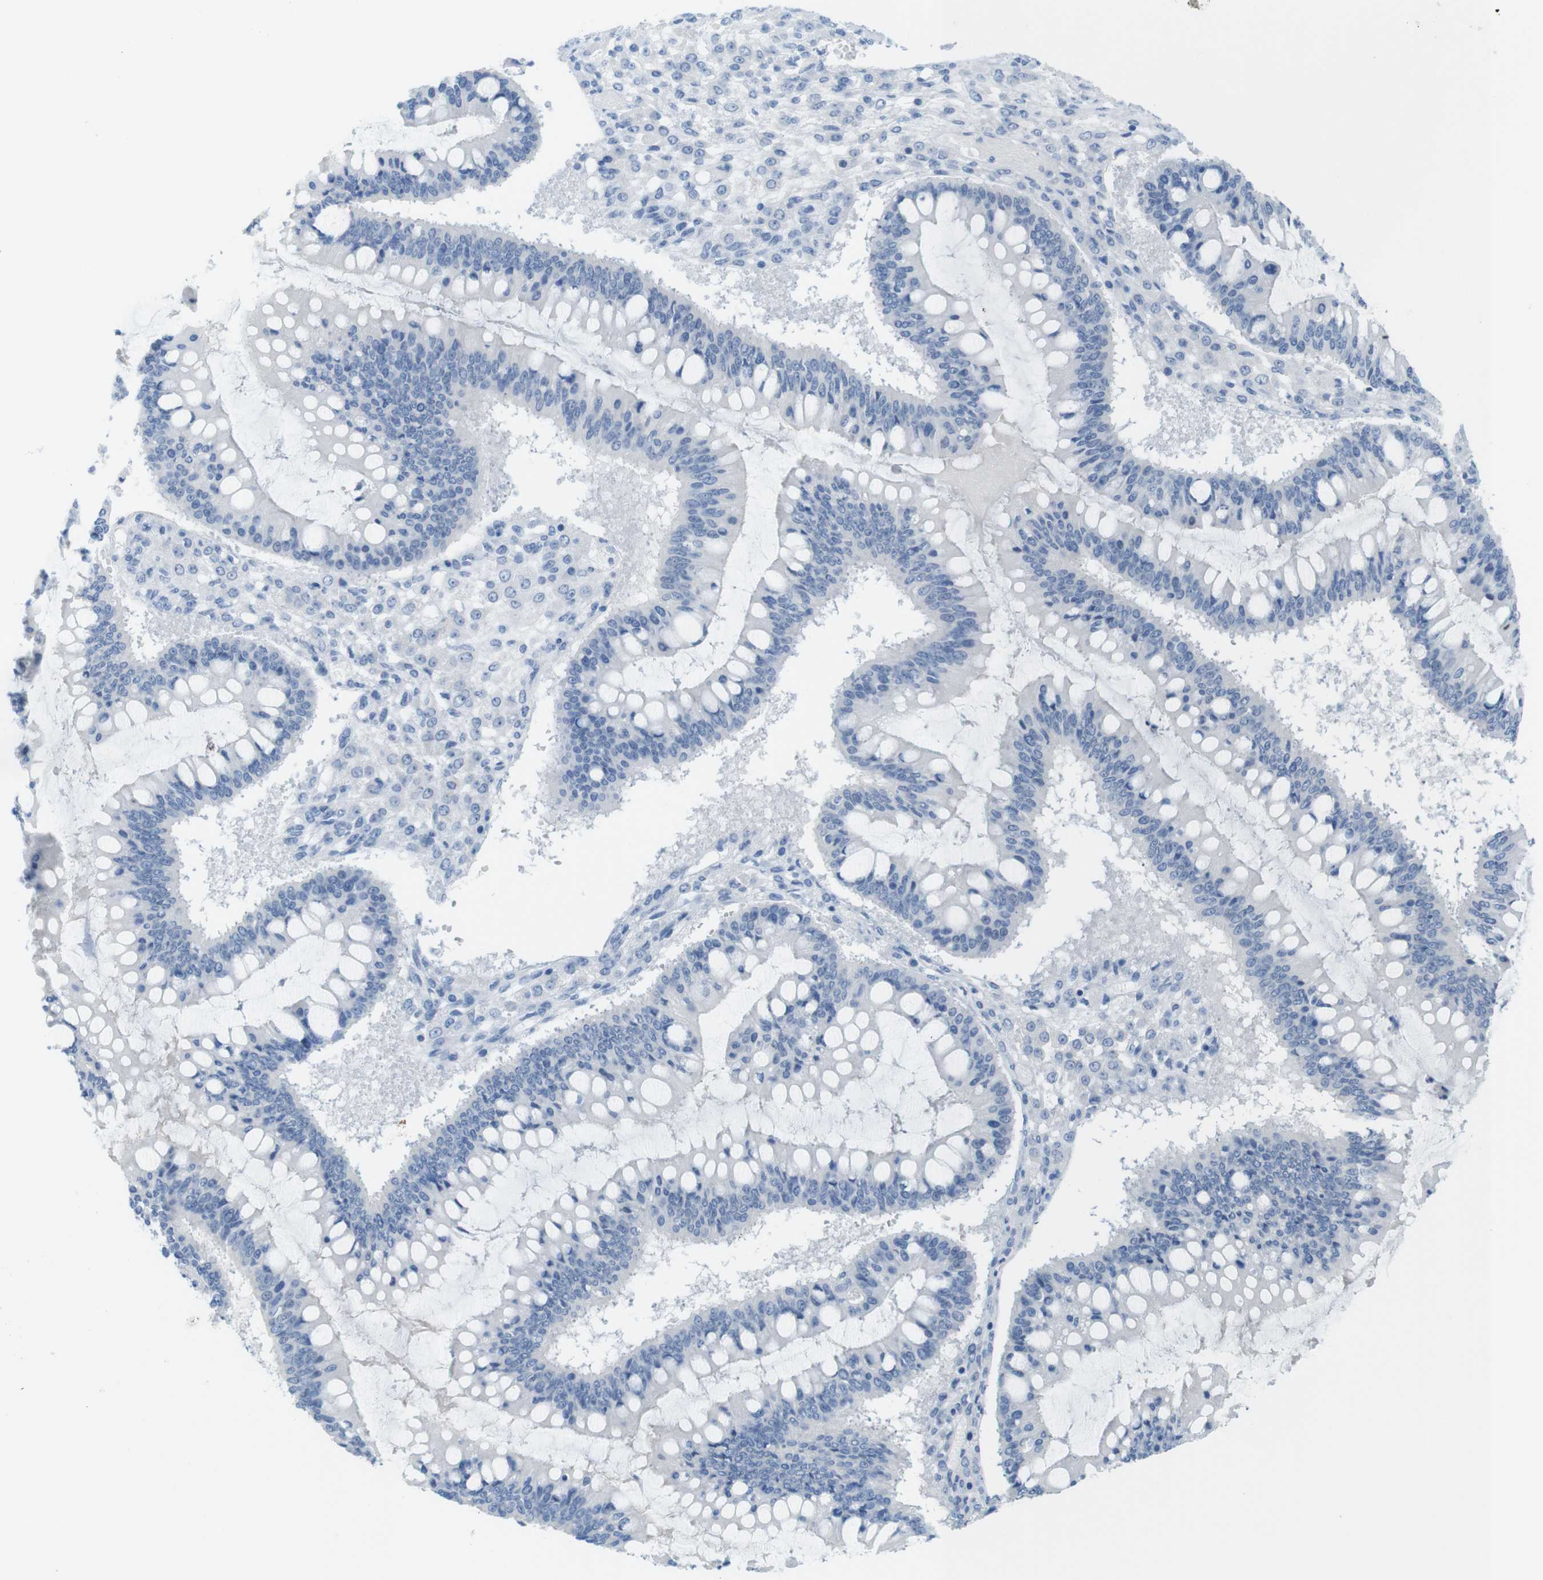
{"staining": {"intensity": "negative", "quantity": "none", "location": "none"}, "tissue": "ovarian cancer", "cell_type": "Tumor cells", "image_type": "cancer", "snomed": [{"axis": "morphology", "description": "Cystadenocarcinoma, mucinous, NOS"}, {"axis": "topography", "description": "Ovary"}], "caption": "Immunohistochemistry (IHC) of human ovarian cancer demonstrates no staining in tumor cells. (Brightfield microscopy of DAB (3,3'-diaminobenzidine) immunohistochemistry at high magnification).", "gene": "OPN1SW", "patient": {"sex": "female", "age": 73}}